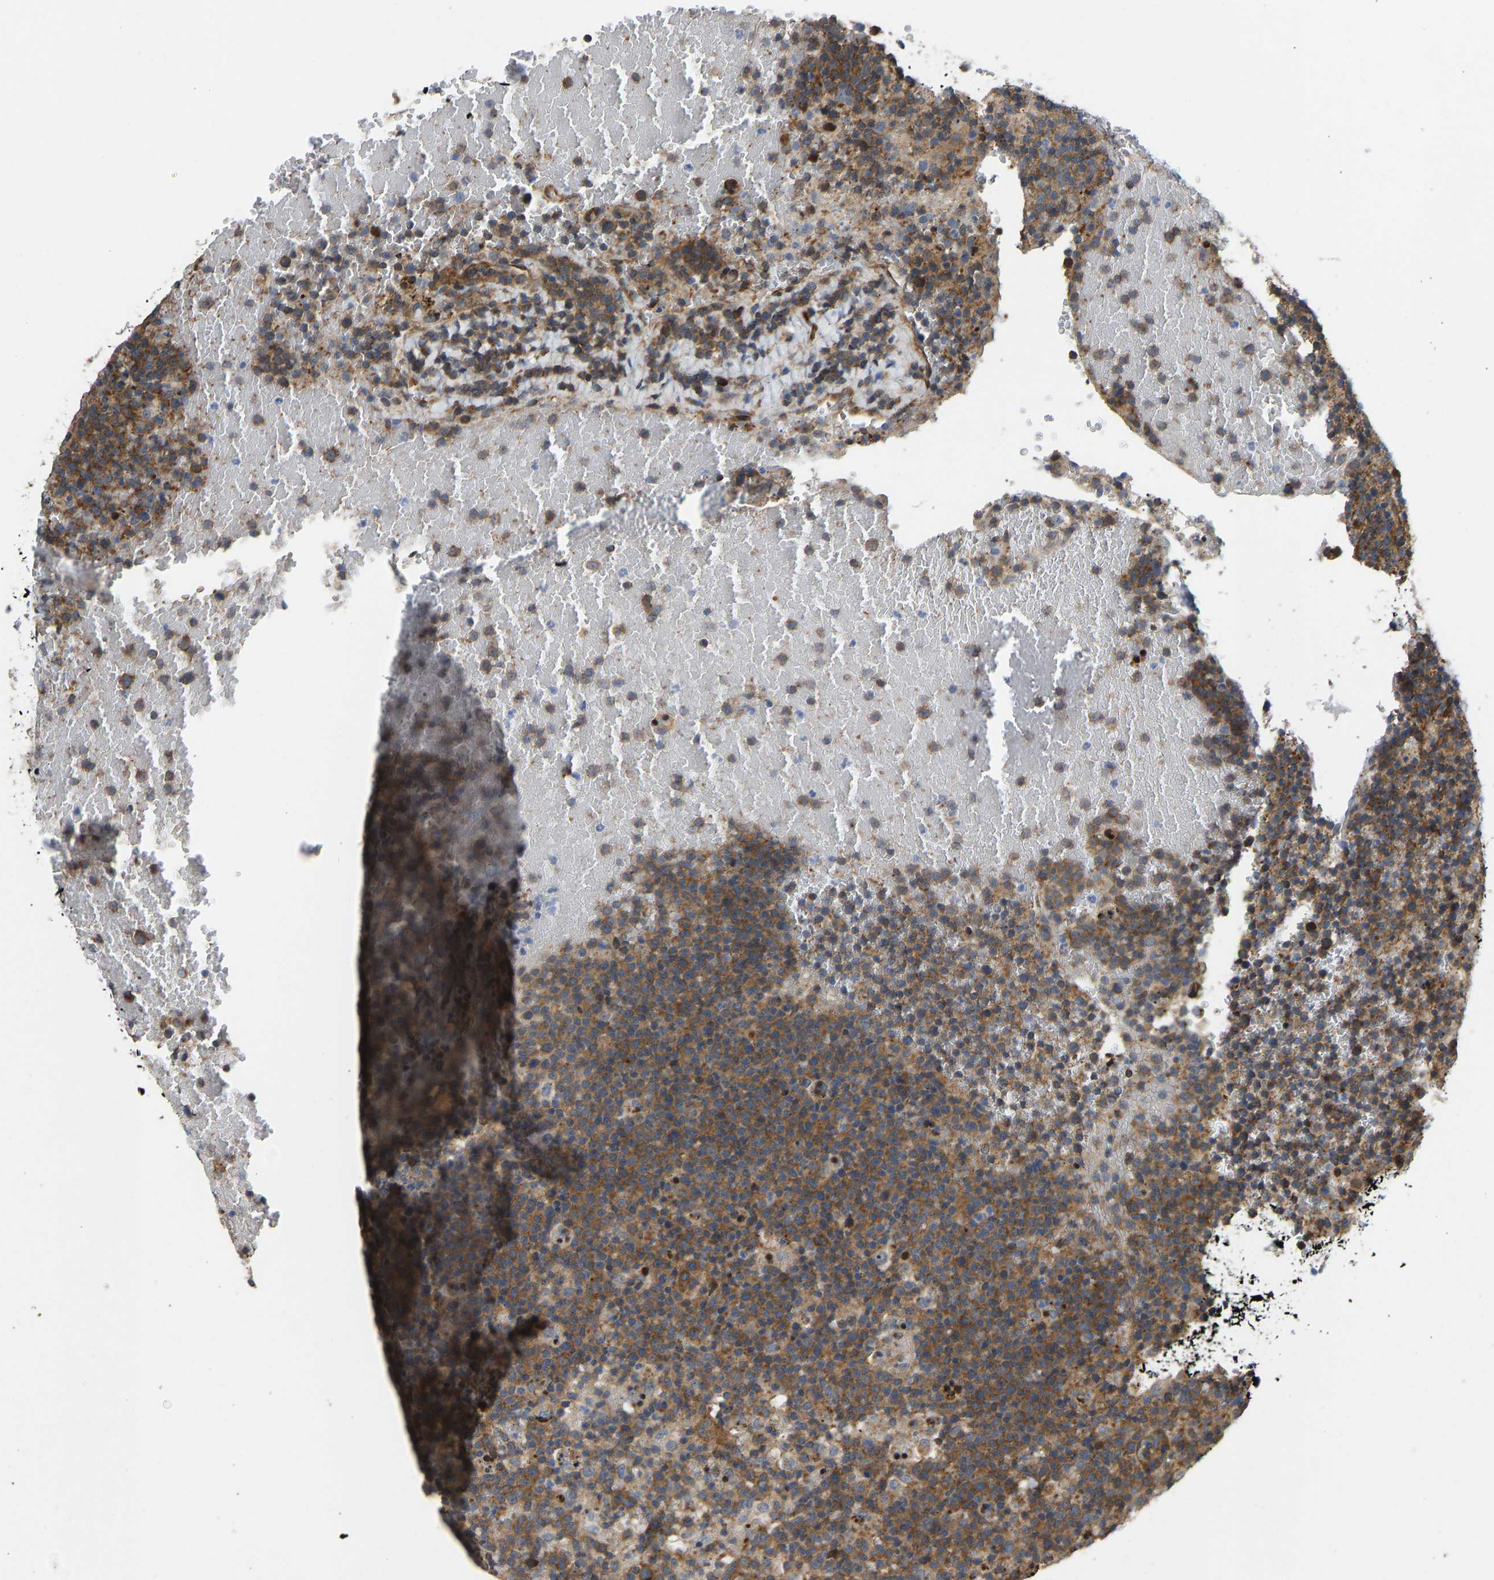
{"staining": {"intensity": "moderate", "quantity": ">75%", "location": "cytoplasmic/membranous"}, "tissue": "lymphoma", "cell_type": "Tumor cells", "image_type": "cancer", "snomed": [{"axis": "morphology", "description": "Malignant lymphoma, non-Hodgkin's type, High grade"}, {"axis": "topography", "description": "Lymph node"}], "caption": "A medium amount of moderate cytoplasmic/membranous expression is present in approximately >75% of tumor cells in malignant lymphoma, non-Hodgkin's type (high-grade) tissue.", "gene": "RASGRF2", "patient": {"sex": "male", "age": 61}}